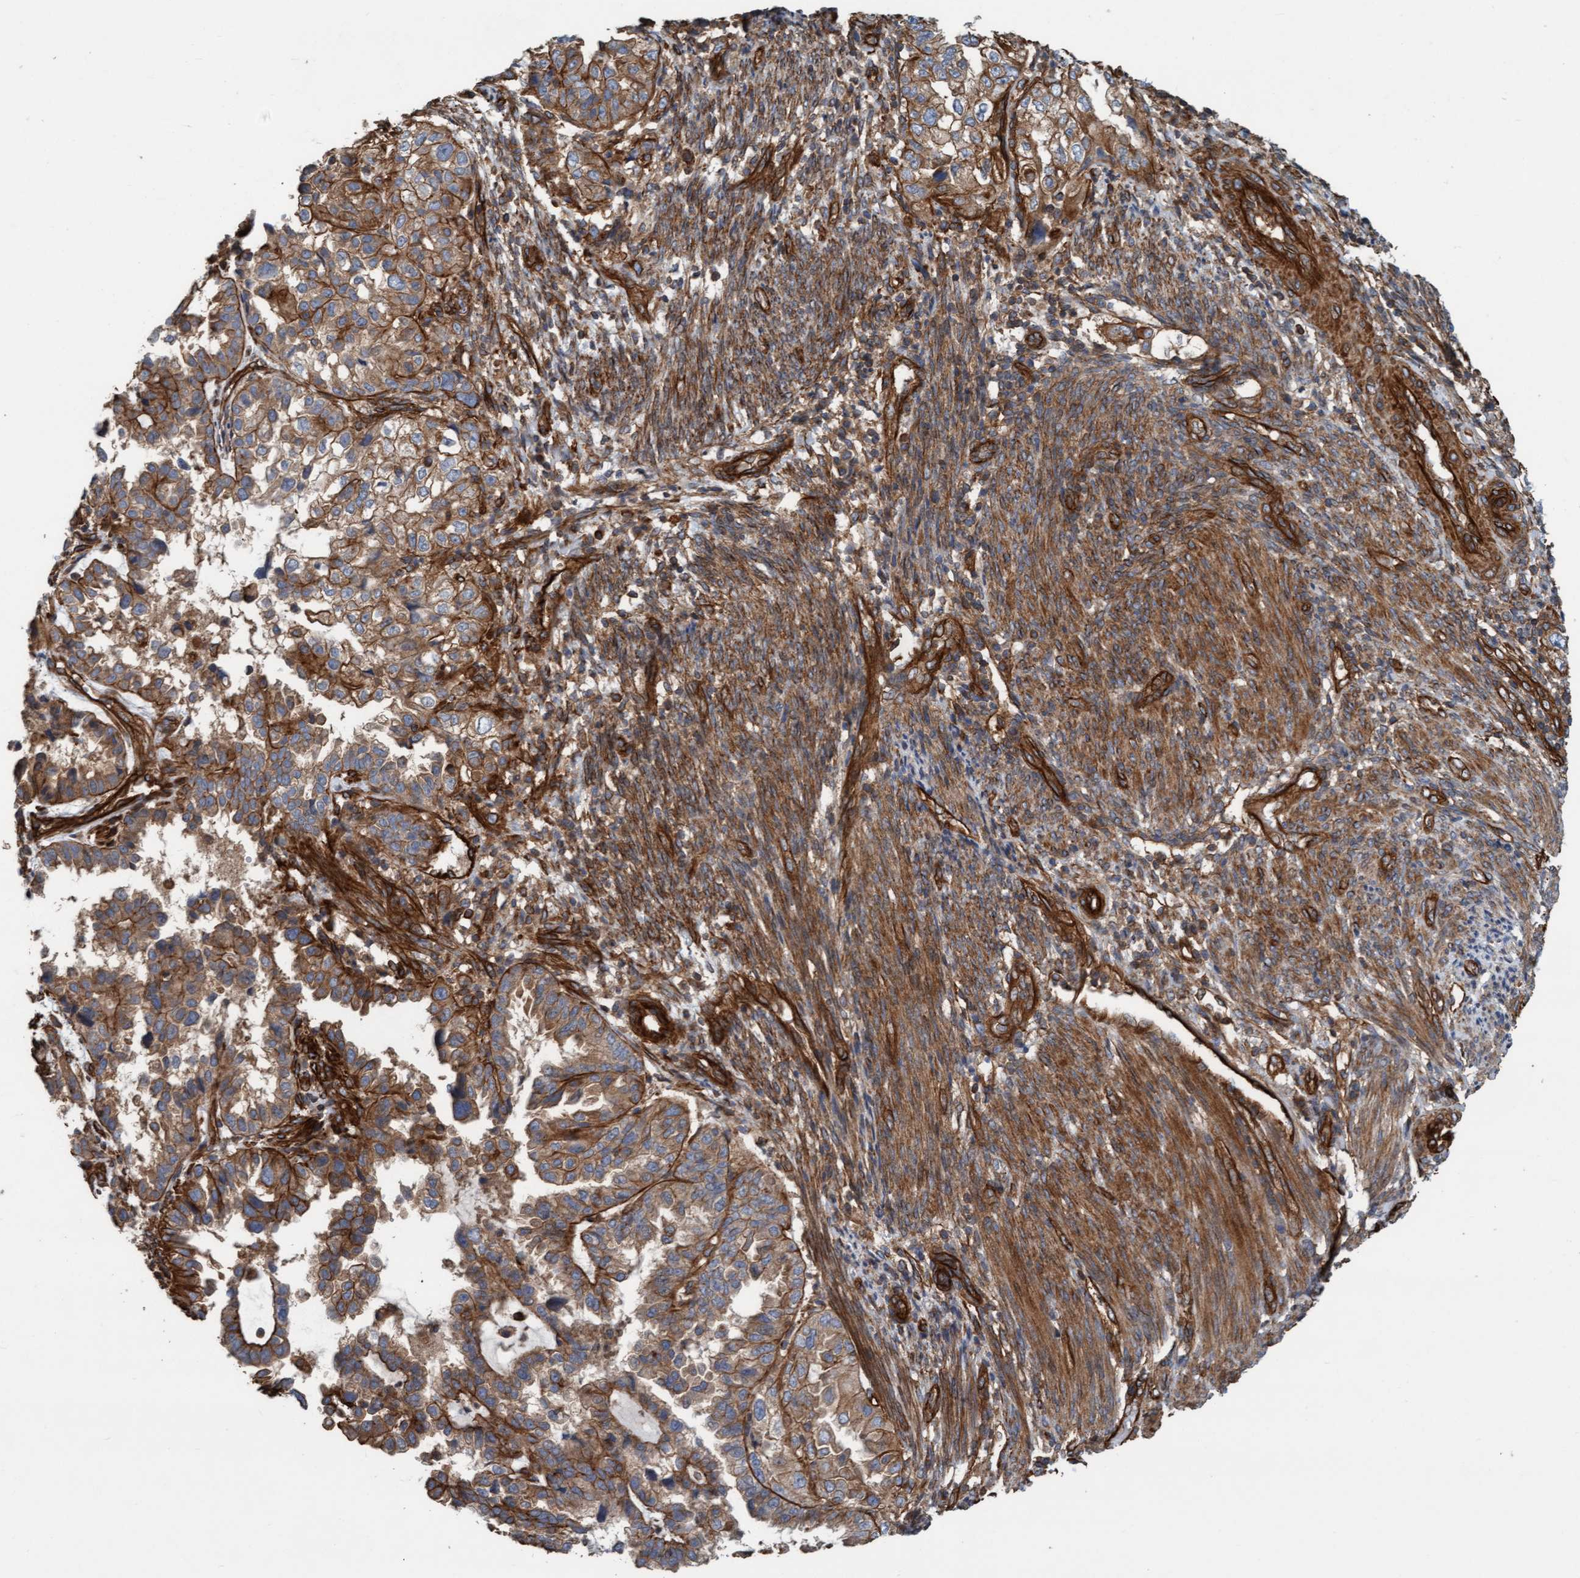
{"staining": {"intensity": "moderate", "quantity": ">75%", "location": "cytoplasmic/membranous"}, "tissue": "endometrial cancer", "cell_type": "Tumor cells", "image_type": "cancer", "snomed": [{"axis": "morphology", "description": "Adenocarcinoma, NOS"}, {"axis": "topography", "description": "Endometrium"}], "caption": "Endometrial cancer (adenocarcinoma) stained for a protein (brown) exhibits moderate cytoplasmic/membranous positive positivity in approximately >75% of tumor cells.", "gene": "STXBP4", "patient": {"sex": "female", "age": 85}}